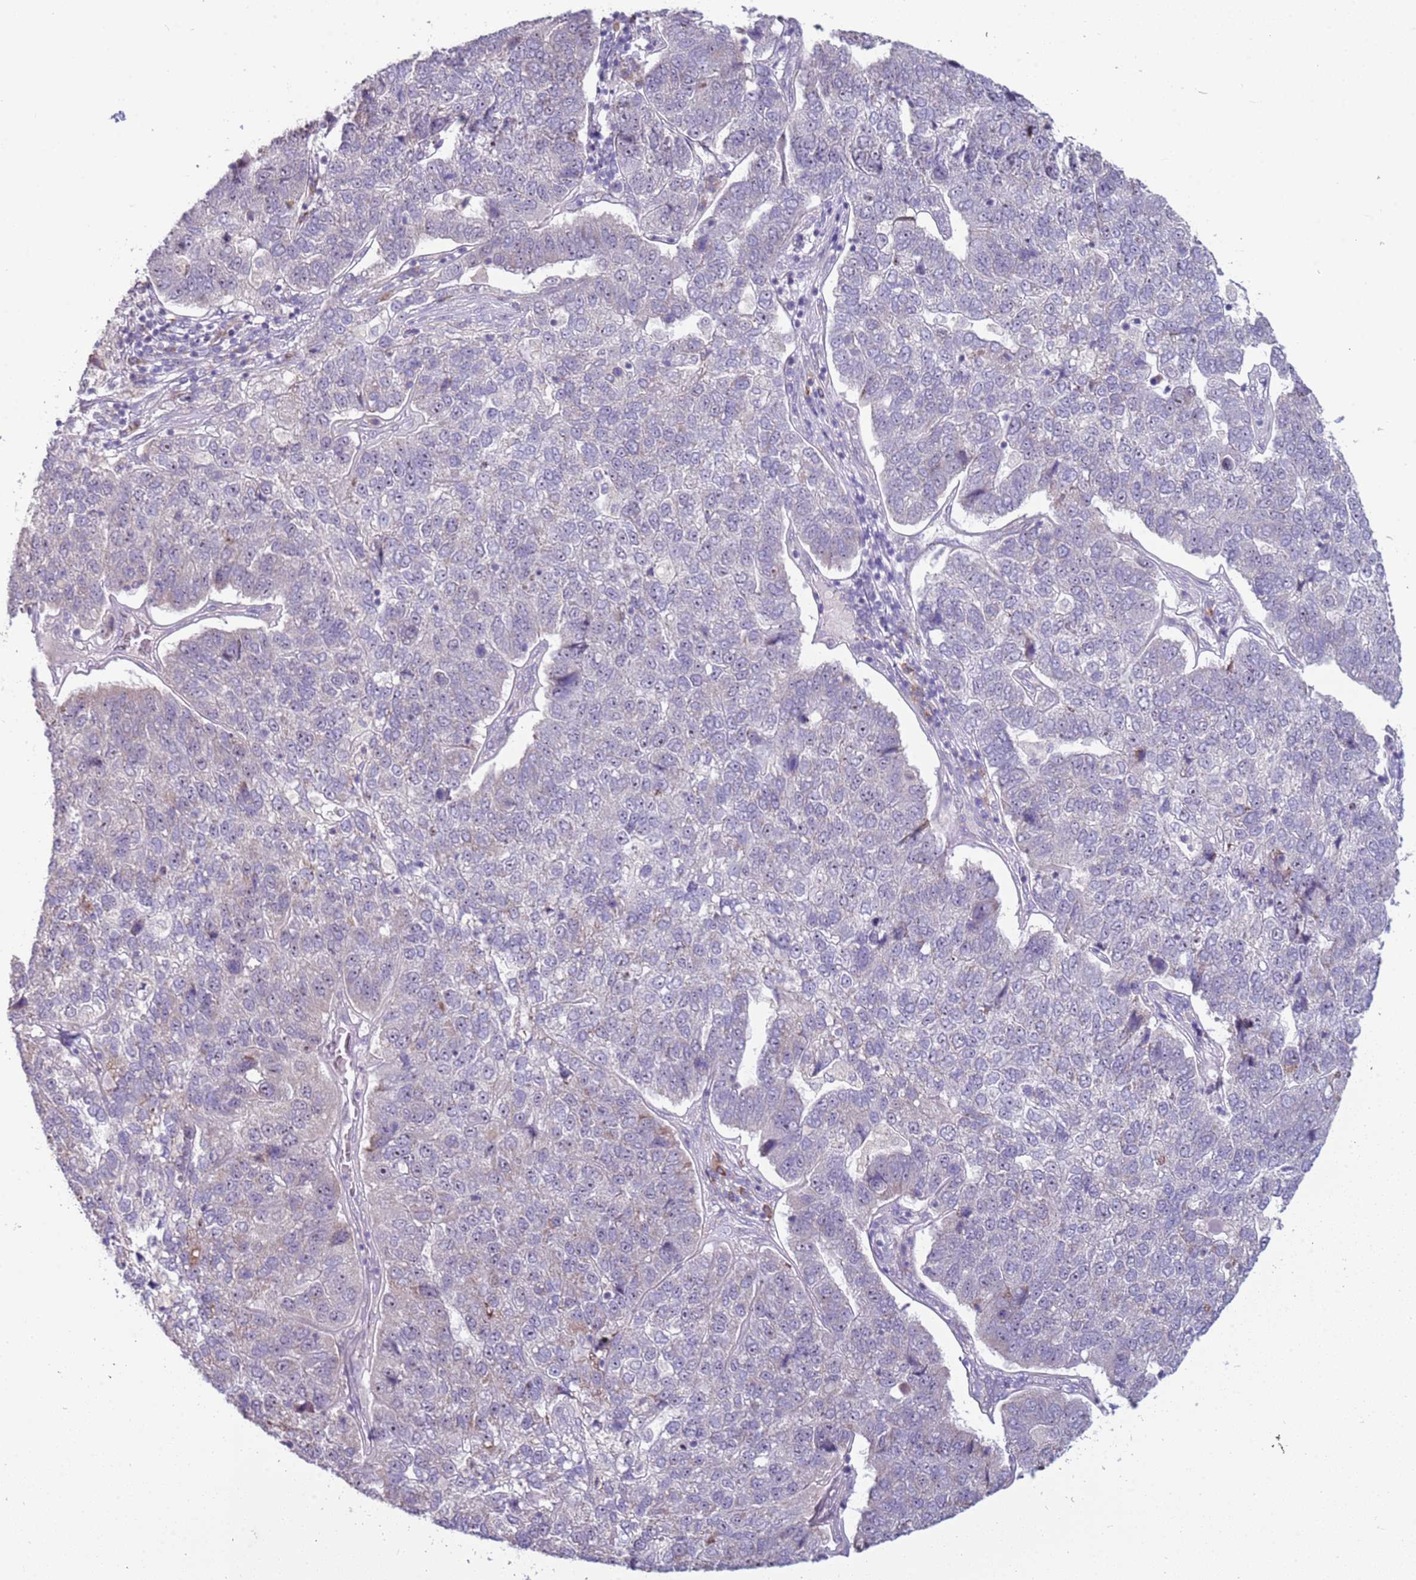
{"staining": {"intensity": "moderate", "quantity": "<25%", "location": "cytoplasmic/membranous,nuclear"}, "tissue": "pancreatic cancer", "cell_type": "Tumor cells", "image_type": "cancer", "snomed": [{"axis": "morphology", "description": "Adenocarcinoma, NOS"}, {"axis": "topography", "description": "Pancreas"}], "caption": "IHC histopathology image of pancreatic adenocarcinoma stained for a protein (brown), which demonstrates low levels of moderate cytoplasmic/membranous and nuclear staining in about <25% of tumor cells.", "gene": "UCMA", "patient": {"sex": "female", "age": 61}}